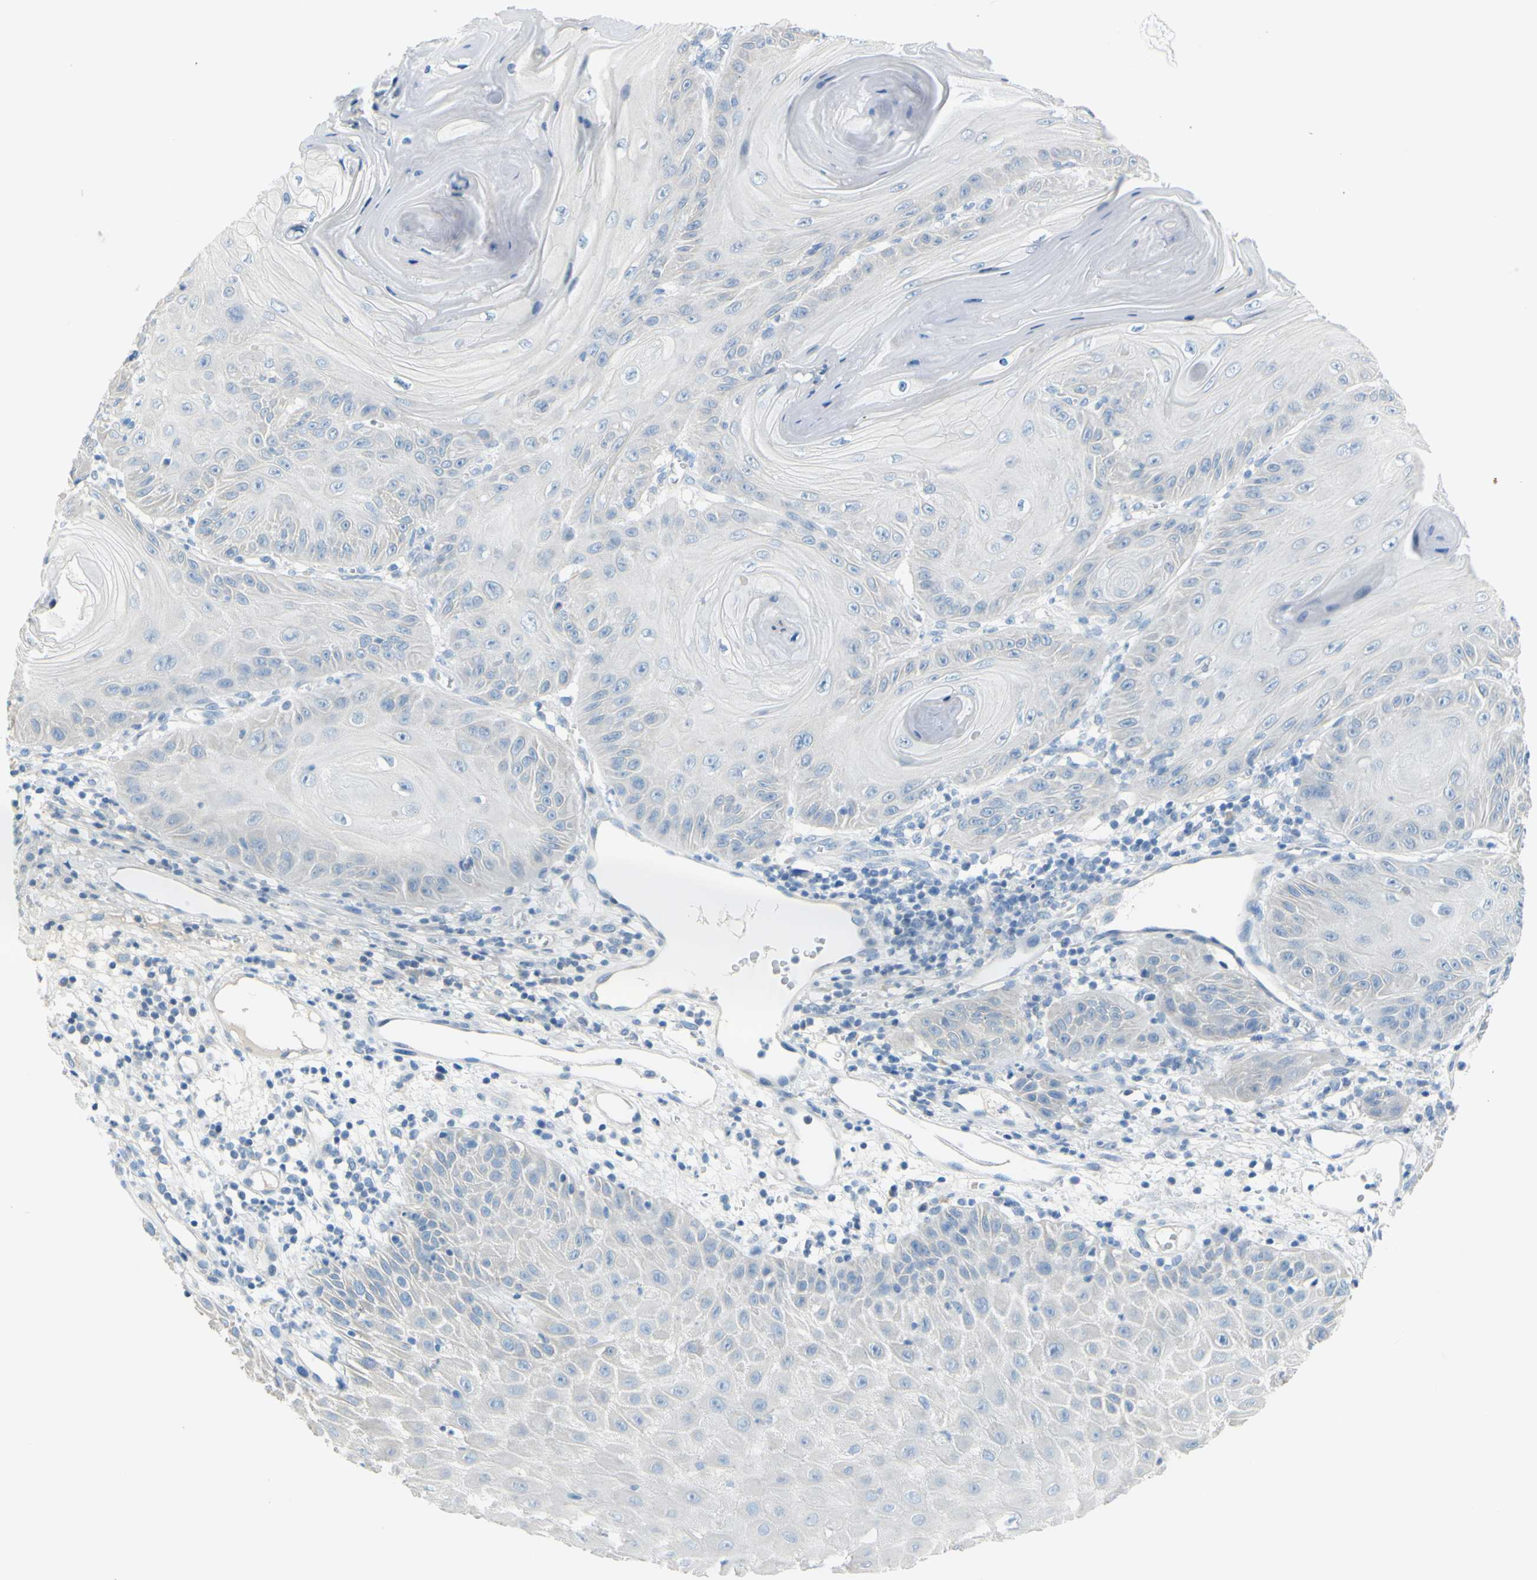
{"staining": {"intensity": "negative", "quantity": "none", "location": "none"}, "tissue": "skin cancer", "cell_type": "Tumor cells", "image_type": "cancer", "snomed": [{"axis": "morphology", "description": "Squamous cell carcinoma, NOS"}, {"axis": "topography", "description": "Skin"}], "caption": "Skin cancer (squamous cell carcinoma) was stained to show a protein in brown. There is no significant positivity in tumor cells.", "gene": "SLC1A2", "patient": {"sex": "female", "age": 78}}